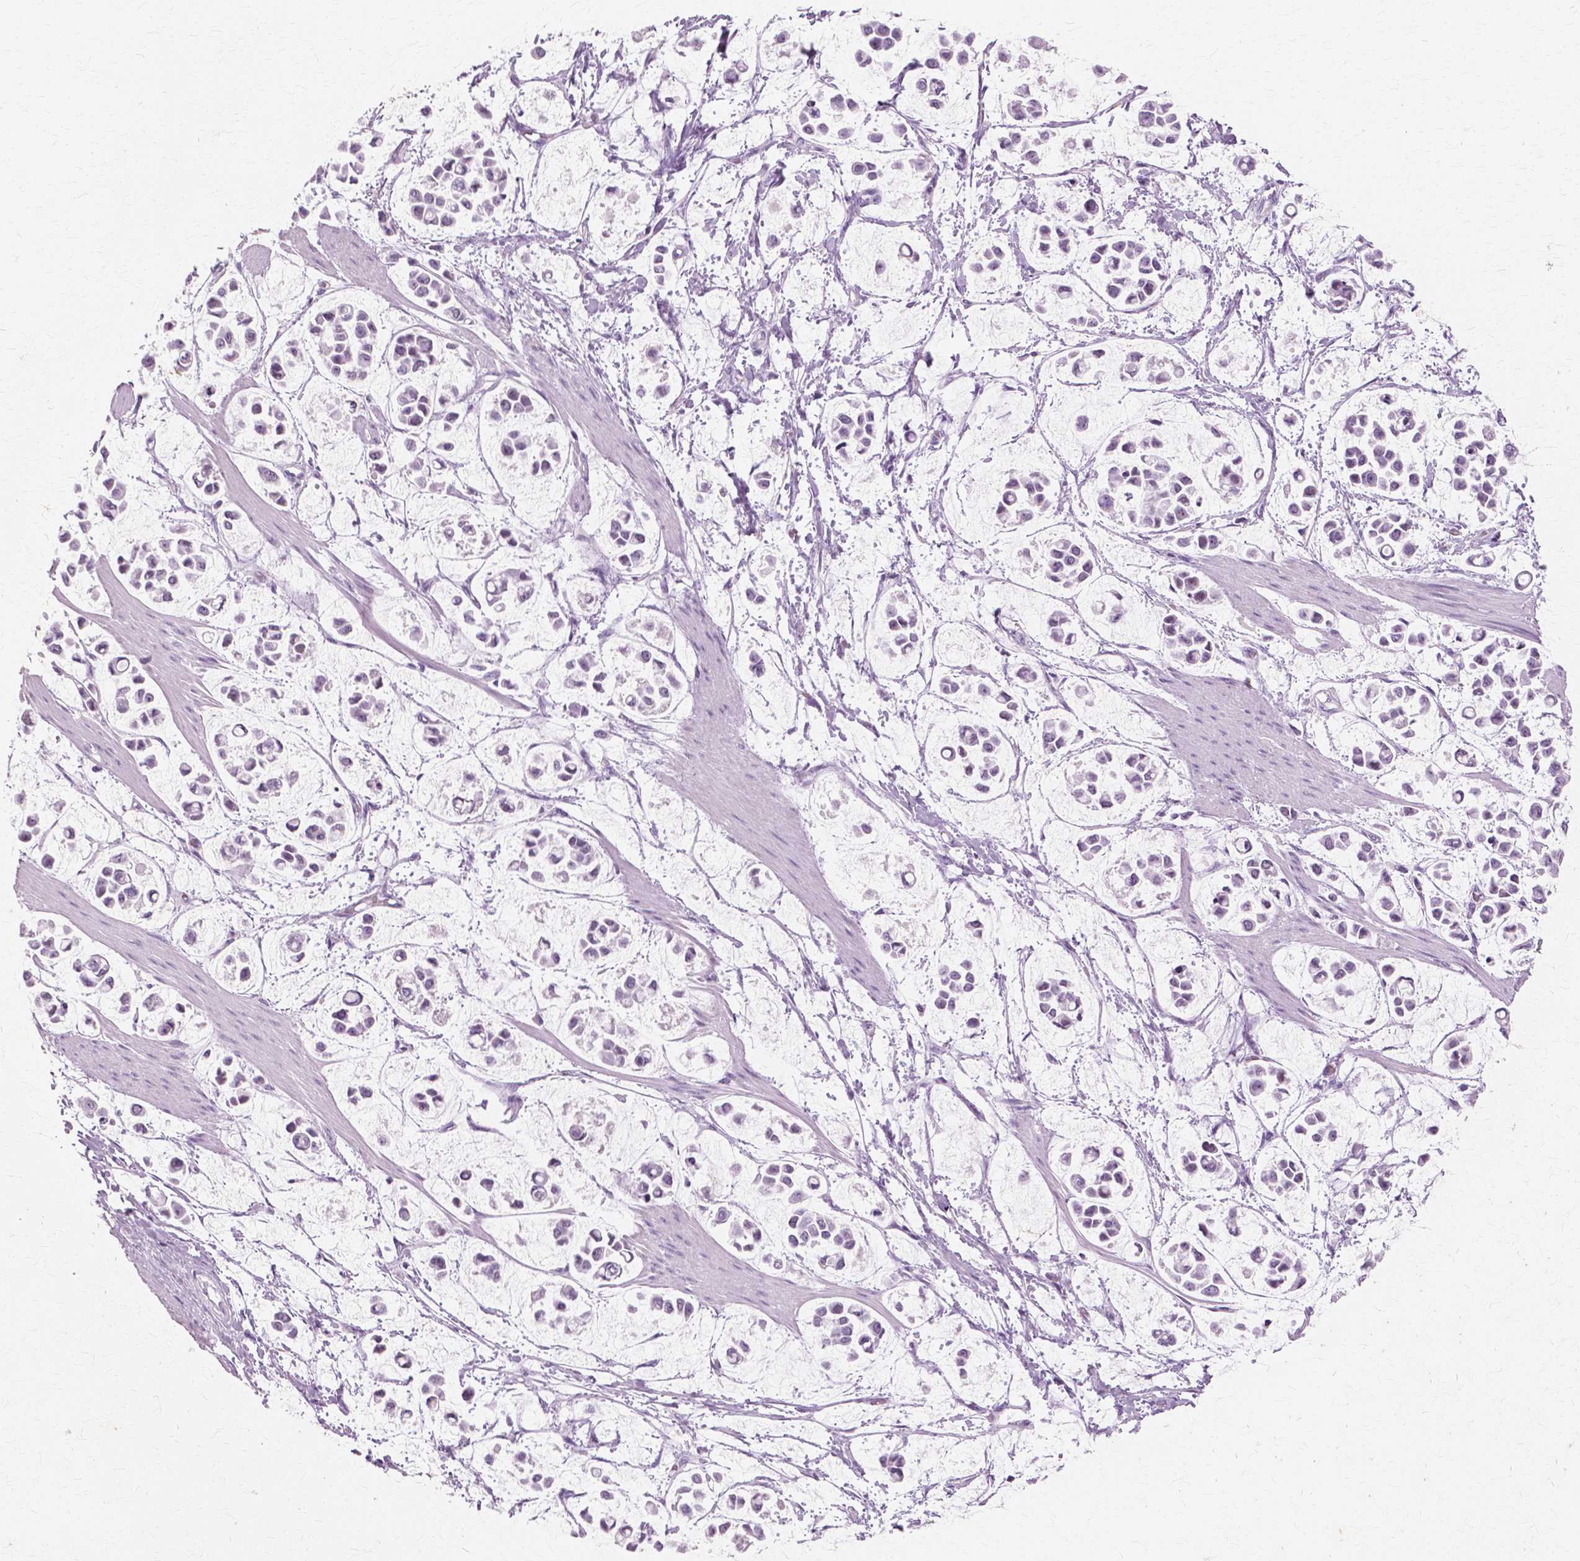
{"staining": {"intensity": "negative", "quantity": "none", "location": "none"}, "tissue": "stomach cancer", "cell_type": "Tumor cells", "image_type": "cancer", "snomed": [{"axis": "morphology", "description": "Adenocarcinoma, NOS"}, {"axis": "topography", "description": "Stomach"}], "caption": "Micrograph shows no significant protein positivity in tumor cells of stomach cancer (adenocarcinoma). (DAB (3,3'-diaminobenzidine) immunohistochemistry visualized using brightfield microscopy, high magnification).", "gene": "SFTPD", "patient": {"sex": "male", "age": 82}}